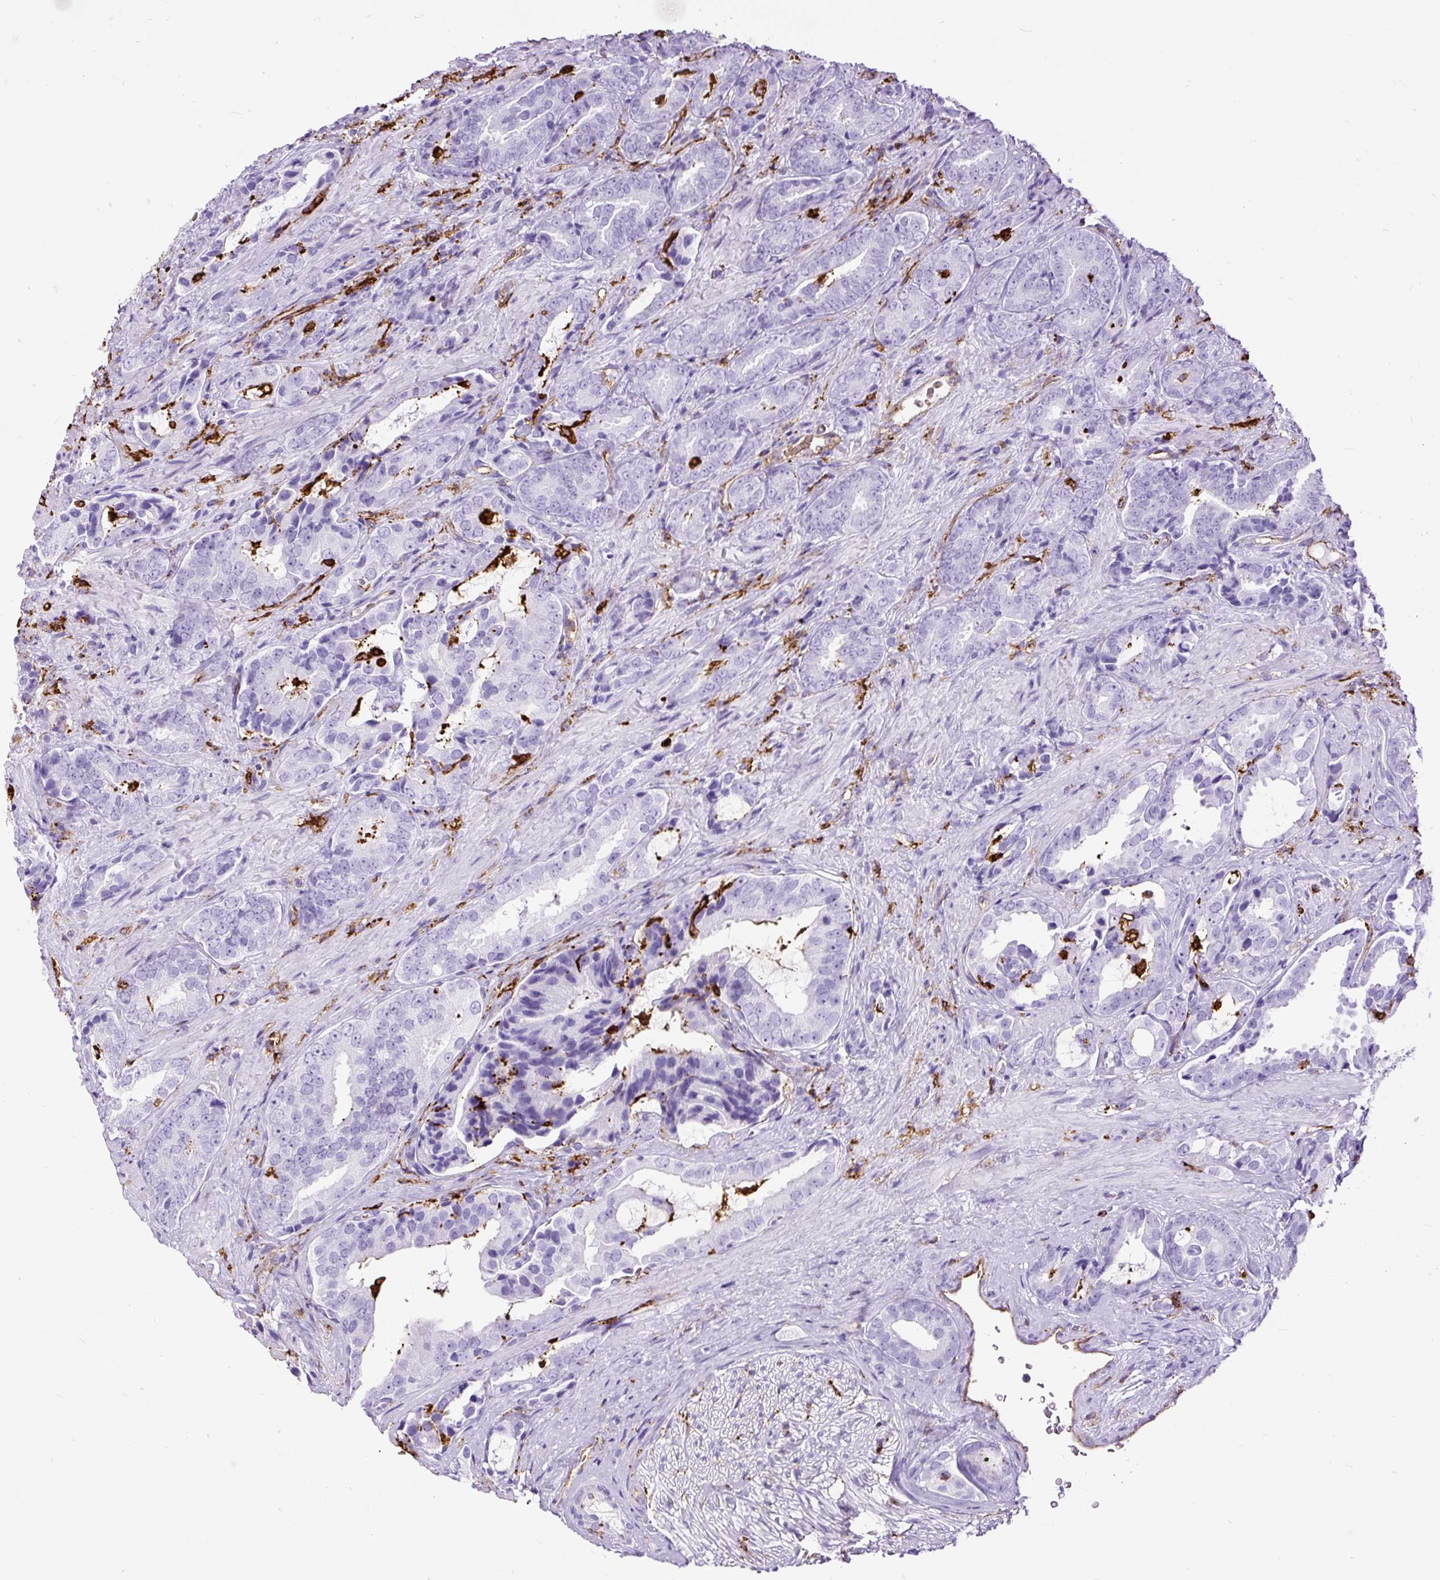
{"staining": {"intensity": "negative", "quantity": "none", "location": "none"}, "tissue": "prostate cancer", "cell_type": "Tumor cells", "image_type": "cancer", "snomed": [{"axis": "morphology", "description": "Adenocarcinoma, High grade"}, {"axis": "topography", "description": "Prostate"}], "caption": "Immunohistochemistry (IHC) image of adenocarcinoma (high-grade) (prostate) stained for a protein (brown), which reveals no expression in tumor cells. (DAB (3,3'-diaminobenzidine) IHC with hematoxylin counter stain).", "gene": "HLA-DRA", "patient": {"sex": "male", "age": 71}}